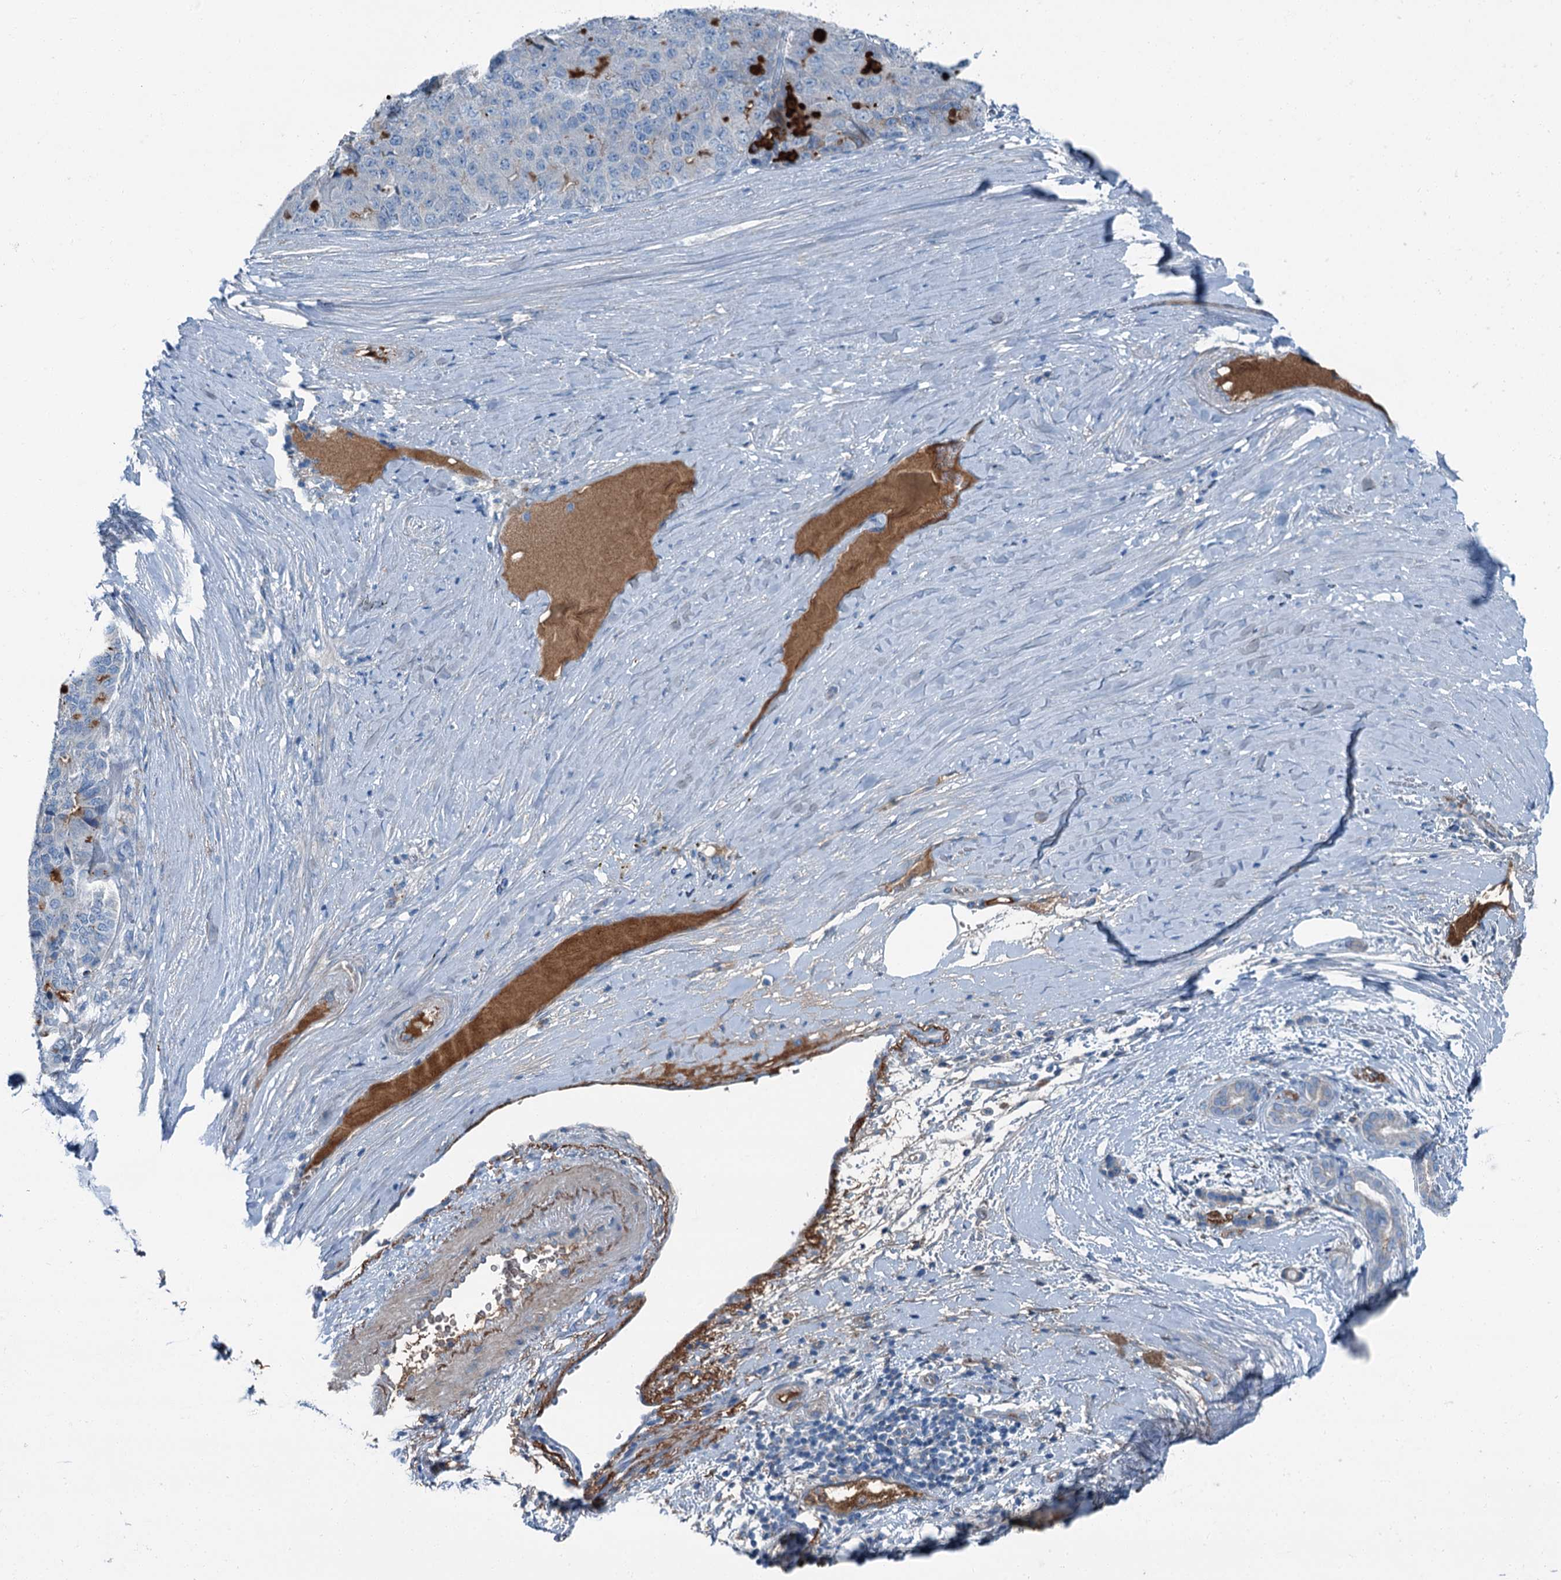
{"staining": {"intensity": "negative", "quantity": "none", "location": "none"}, "tissue": "pancreatic cancer", "cell_type": "Tumor cells", "image_type": "cancer", "snomed": [{"axis": "morphology", "description": "Adenocarcinoma, NOS"}, {"axis": "topography", "description": "Pancreas"}], "caption": "The immunohistochemistry (IHC) image has no significant positivity in tumor cells of pancreatic cancer (adenocarcinoma) tissue. The staining was performed using DAB to visualize the protein expression in brown, while the nuclei were stained in blue with hematoxylin (Magnification: 20x).", "gene": "AXL", "patient": {"sex": "male", "age": 50}}